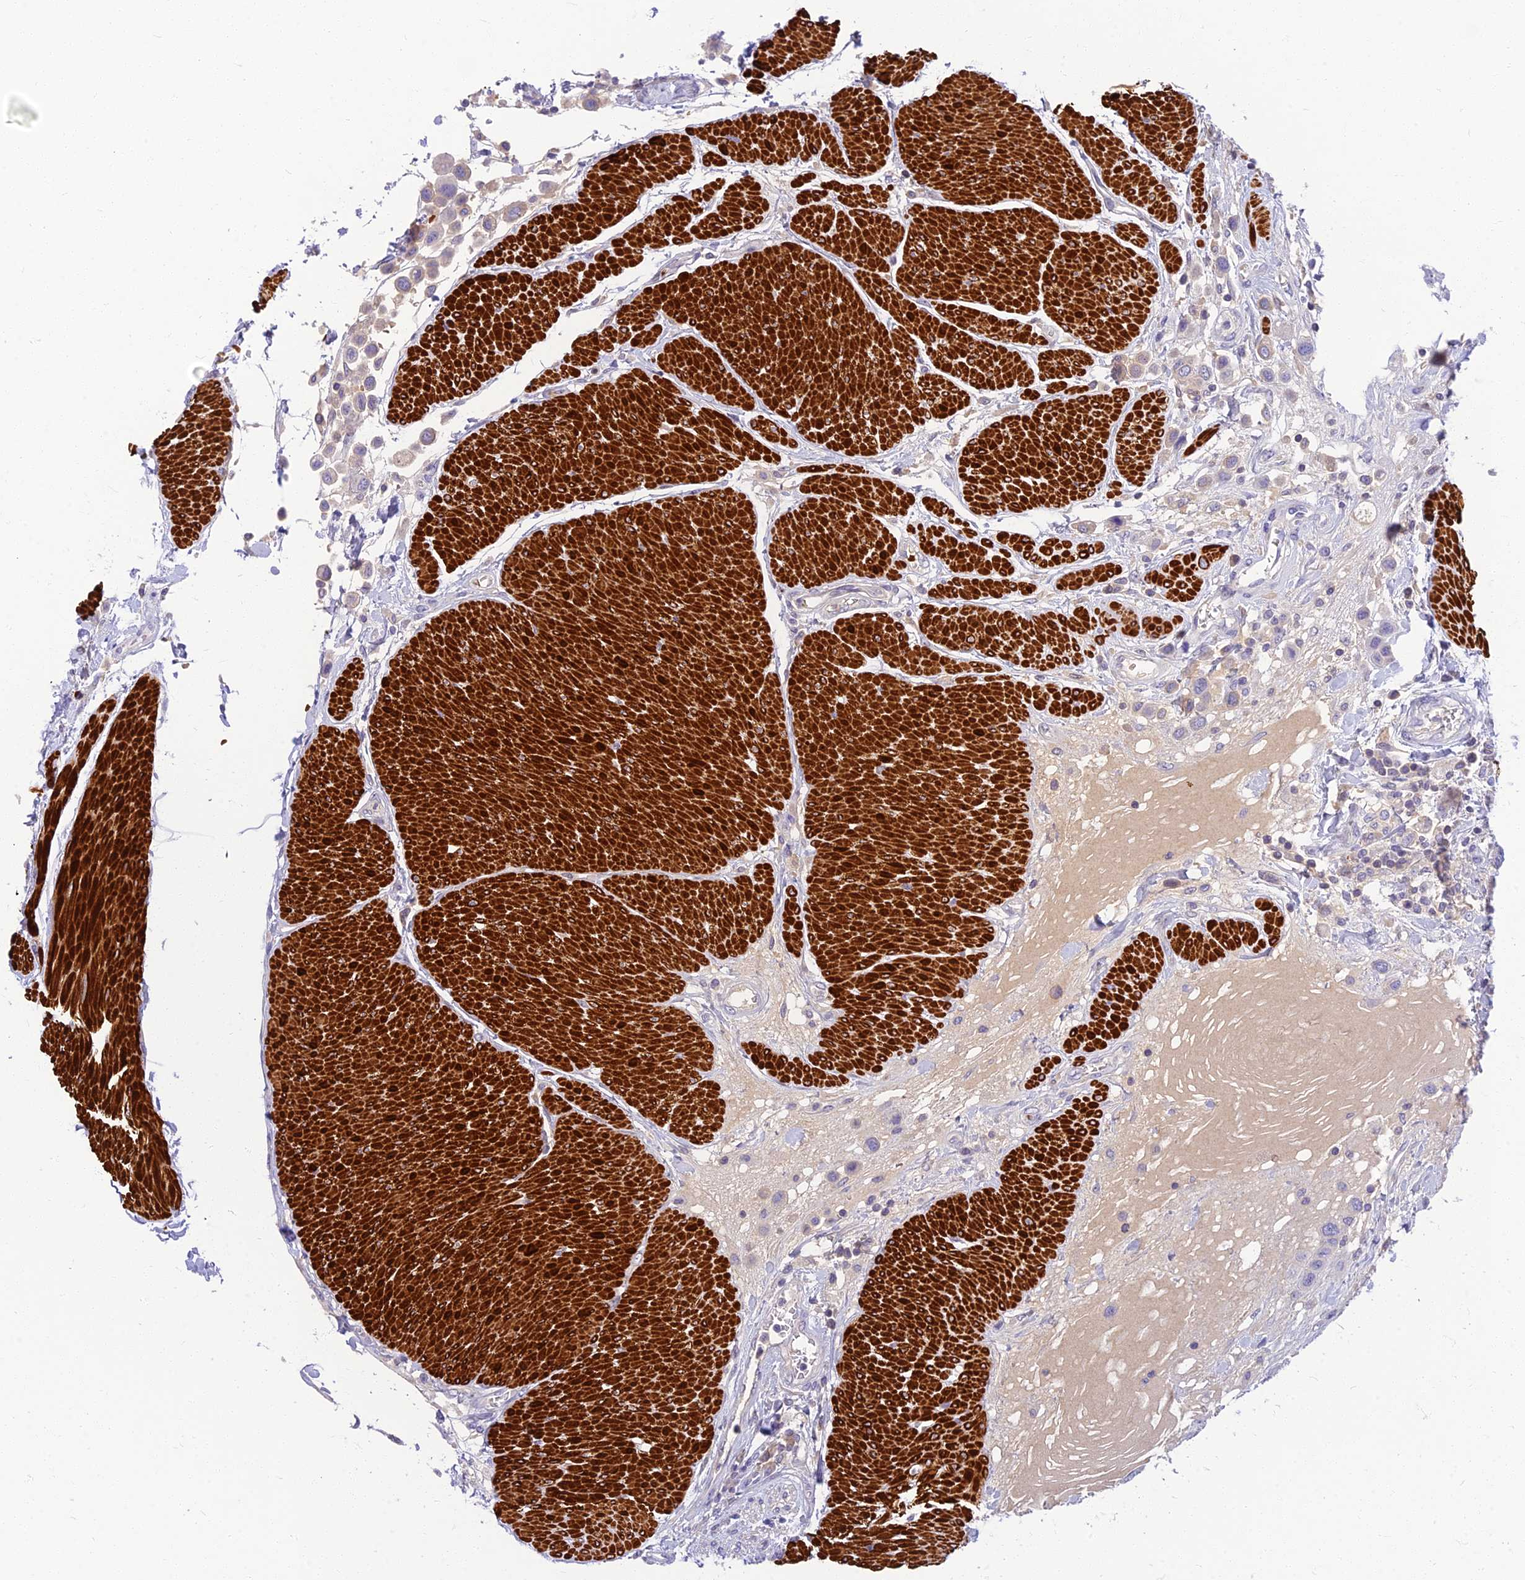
{"staining": {"intensity": "negative", "quantity": "none", "location": "none"}, "tissue": "urothelial cancer", "cell_type": "Tumor cells", "image_type": "cancer", "snomed": [{"axis": "morphology", "description": "Urothelial carcinoma, High grade"}, {"axis": "topography", "description": "Urinary bladder"}], "caption": "Tumor cells are negative for protein expression in human urothelial cancer.", "gene": "CLIP4", "patient": {"sex": "male", "age": 50}}